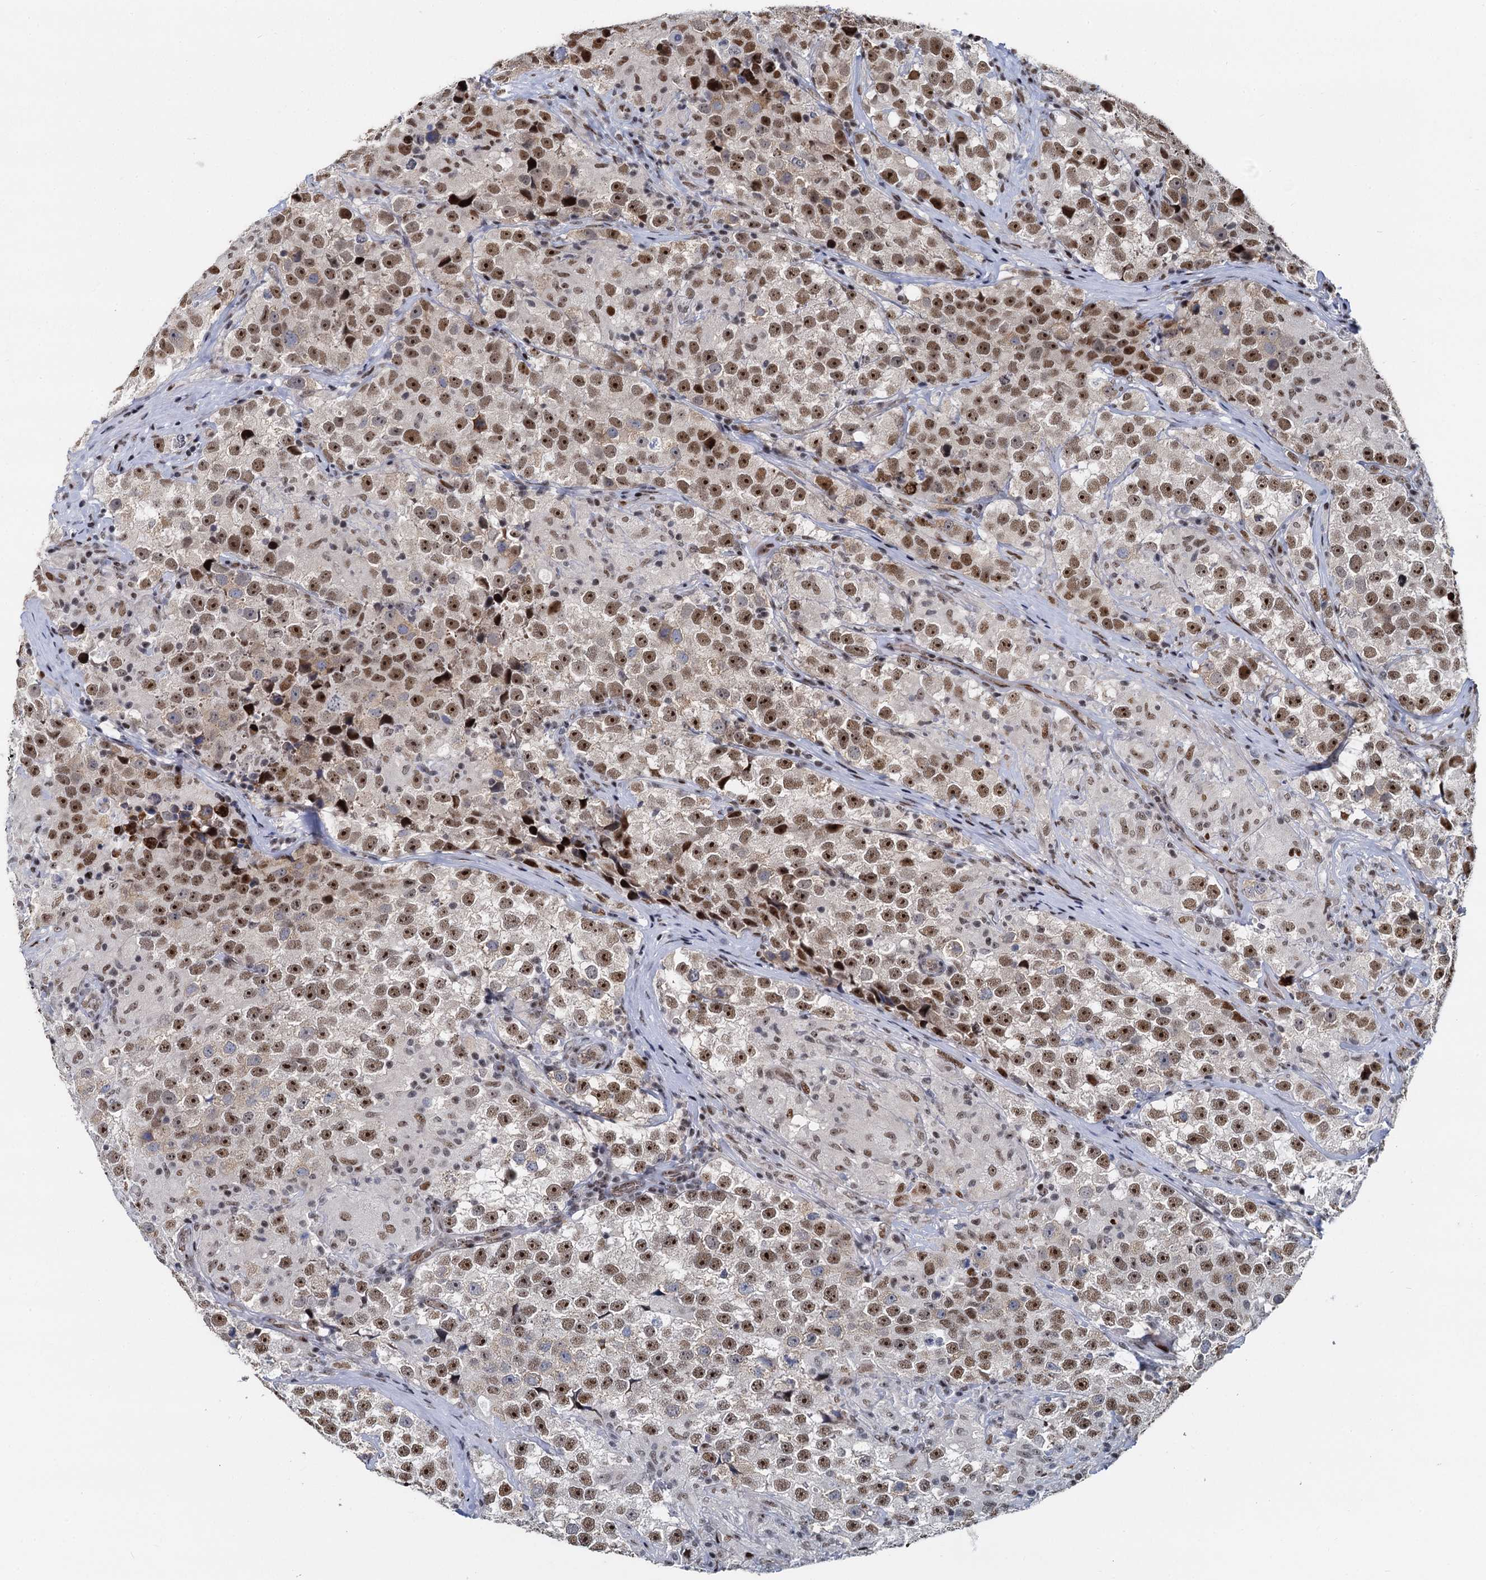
{"staining": {"intensity": "moderate", "quantity": ">75%", "location": "nuclear"}, "tissue": "testis cancer", "cell_type": "Tumor cells", "image_type": "cancer", "snomed": [{"axis": "morphology", "description": "Seminoma, NOS"}, {"axis": "topography", "description": "Testis"}], "caption": "A brown stain shows moderate nuclear positivity of a protein in human testis seminoma tumor cells.", "gene": "ANKRD49", "patient": {"sex": "male", "age": 46}}